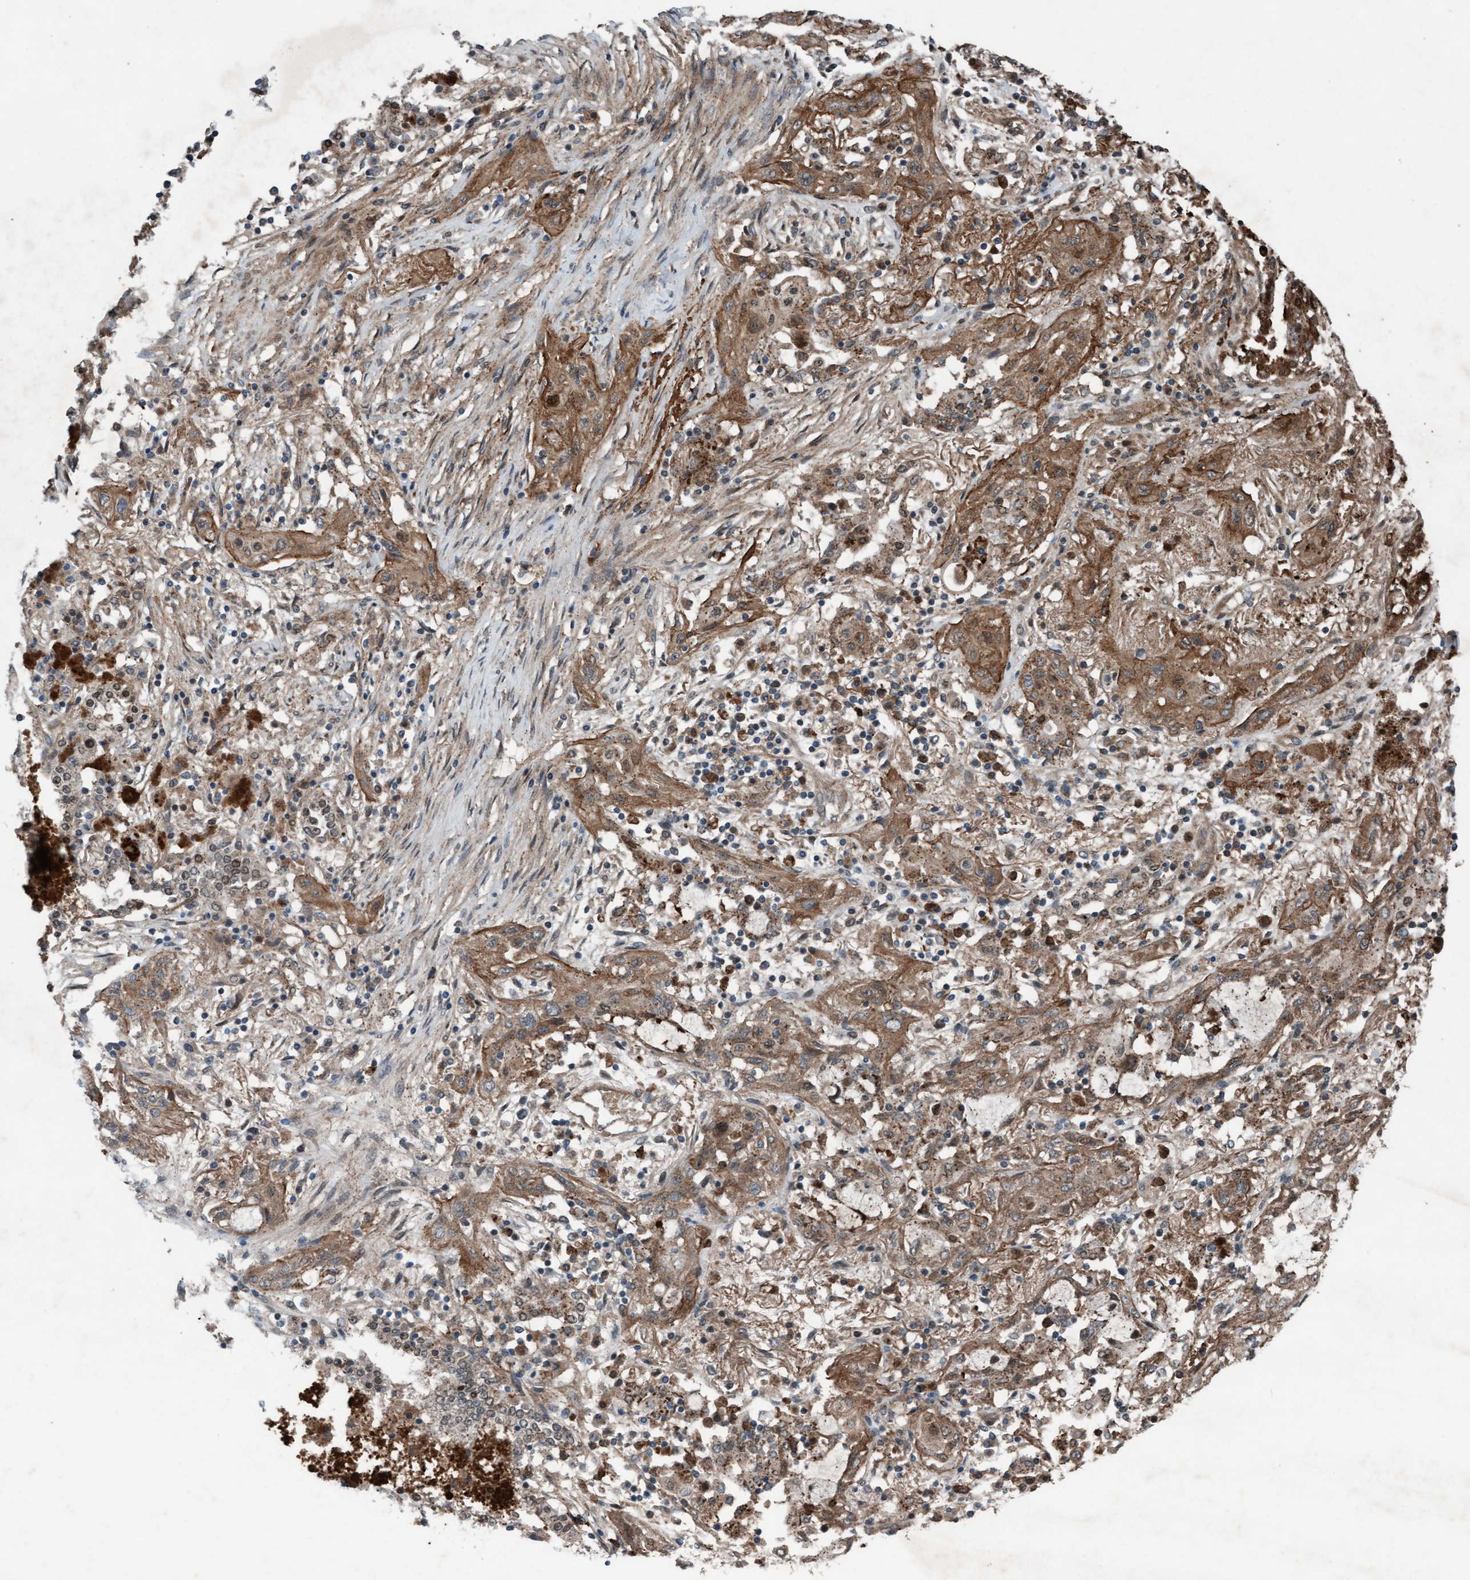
{"staining": {"intensity": "moderate", "quantity": ">75%", "location": "cytoplasmic/membranous"}, "tissue": "lung cancer", "cell_type": "Tumor cells", "image_type": "cancer", "snomed": [{"axis": "morphology", "description": "Squamous cell carcinoma, NOS"}, {"axis": "topography", "description": "Lung"}], "caption": "The immunohistochemical stain shows moderate cytoplasmic/membranous expression in tumor cells of lung cancer (squamous cell carcinoma) tissue.", "gene": "PLXNB2", "patient": {"sex": "female", "age": 47}}